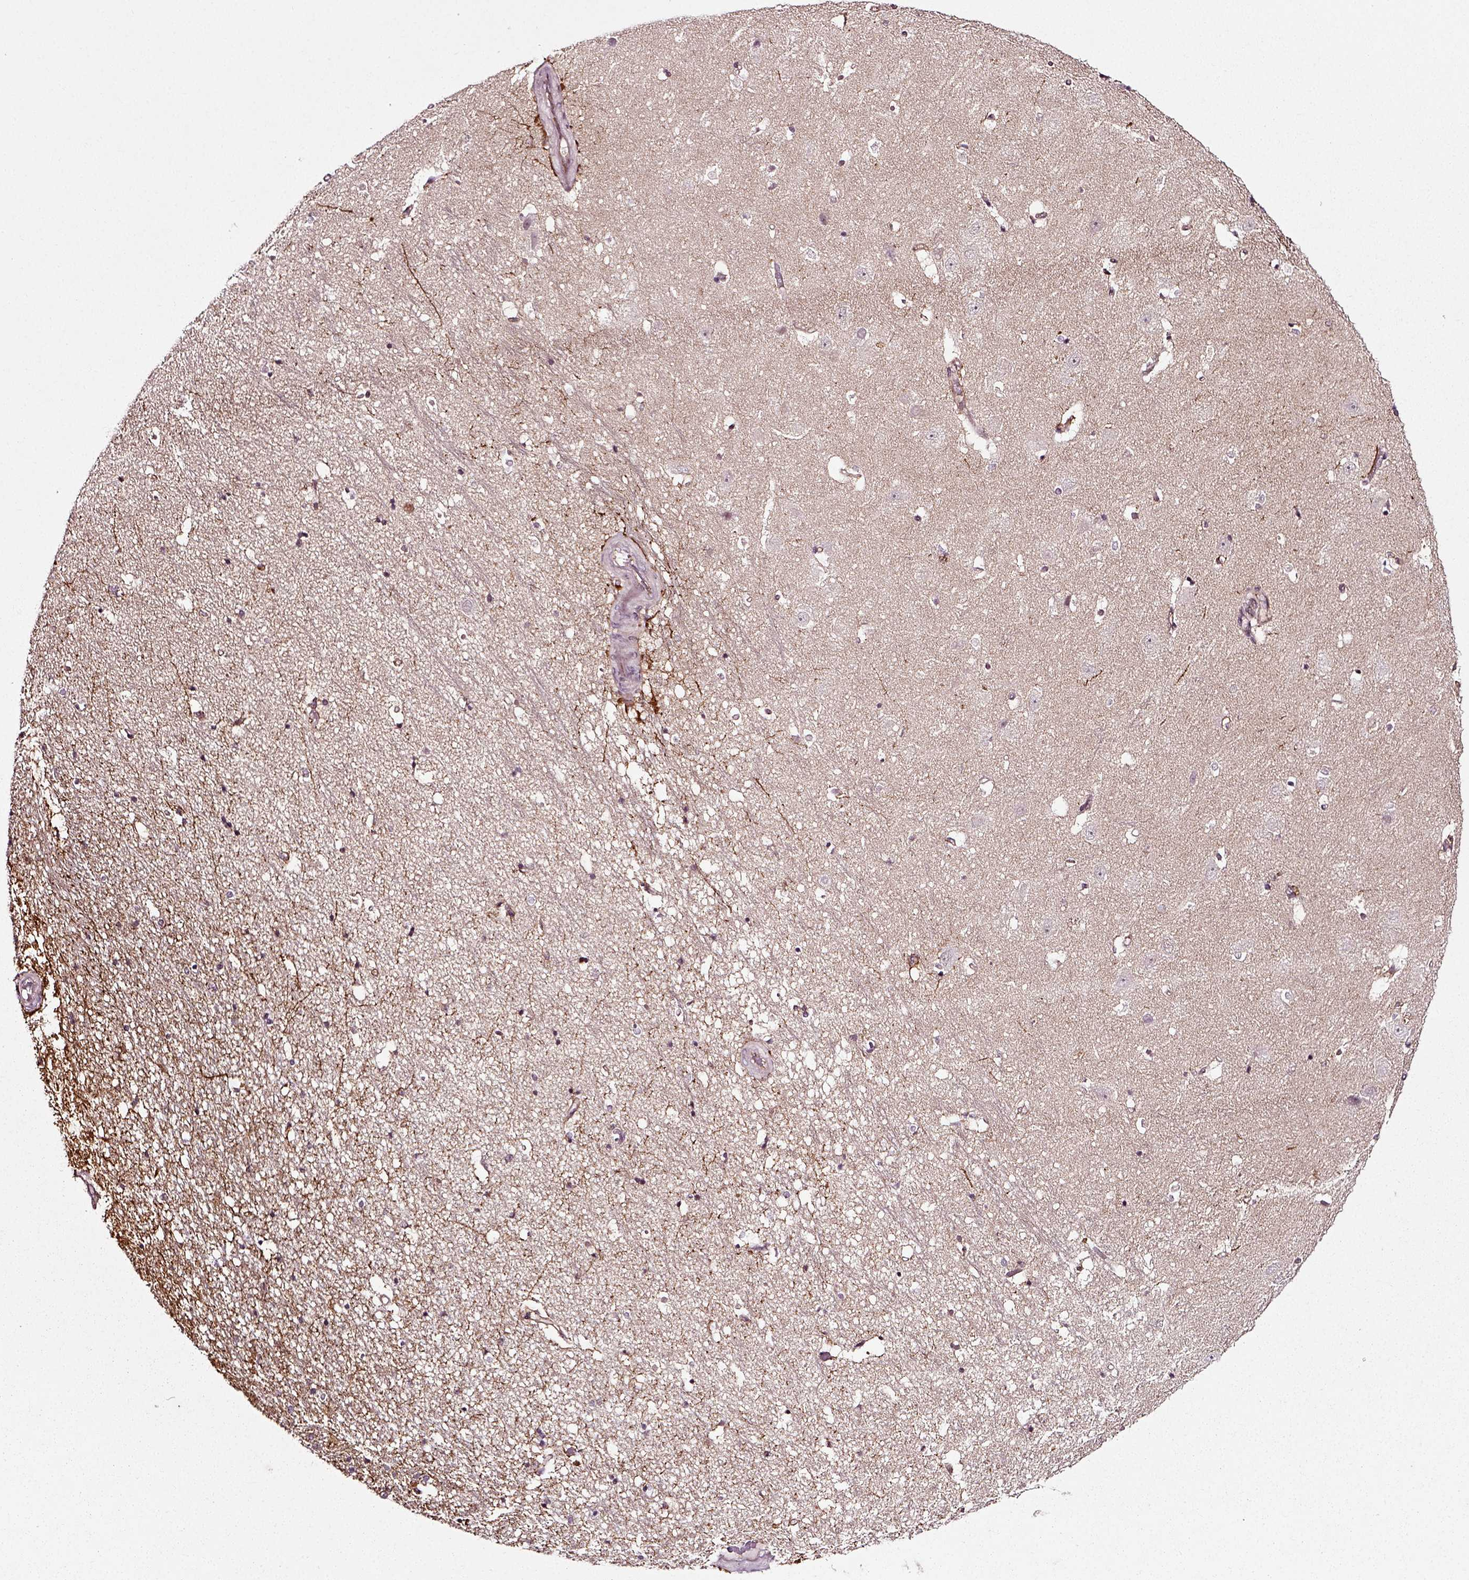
{"staining": {"intensity": "negative", "quantity": "none", "location": "none"}, "tissue": "hippocampus", "cell_type": "Glial cells", "image_type": "normal", "snomed": [{"axis": "morphology", "description": "Normal tissue, NOS"}, {"axis": "topography", "description": "Hippocampus"}], "caption": "This image is of unremarkable hippocampus stained with immunohistochemistry (IHC) to label a protein in brown with the nuclei are counter-stained blue. There is no staining in glial cells.", "gene": "RHOF", "patient": {"sex": "male", "age": 44}}